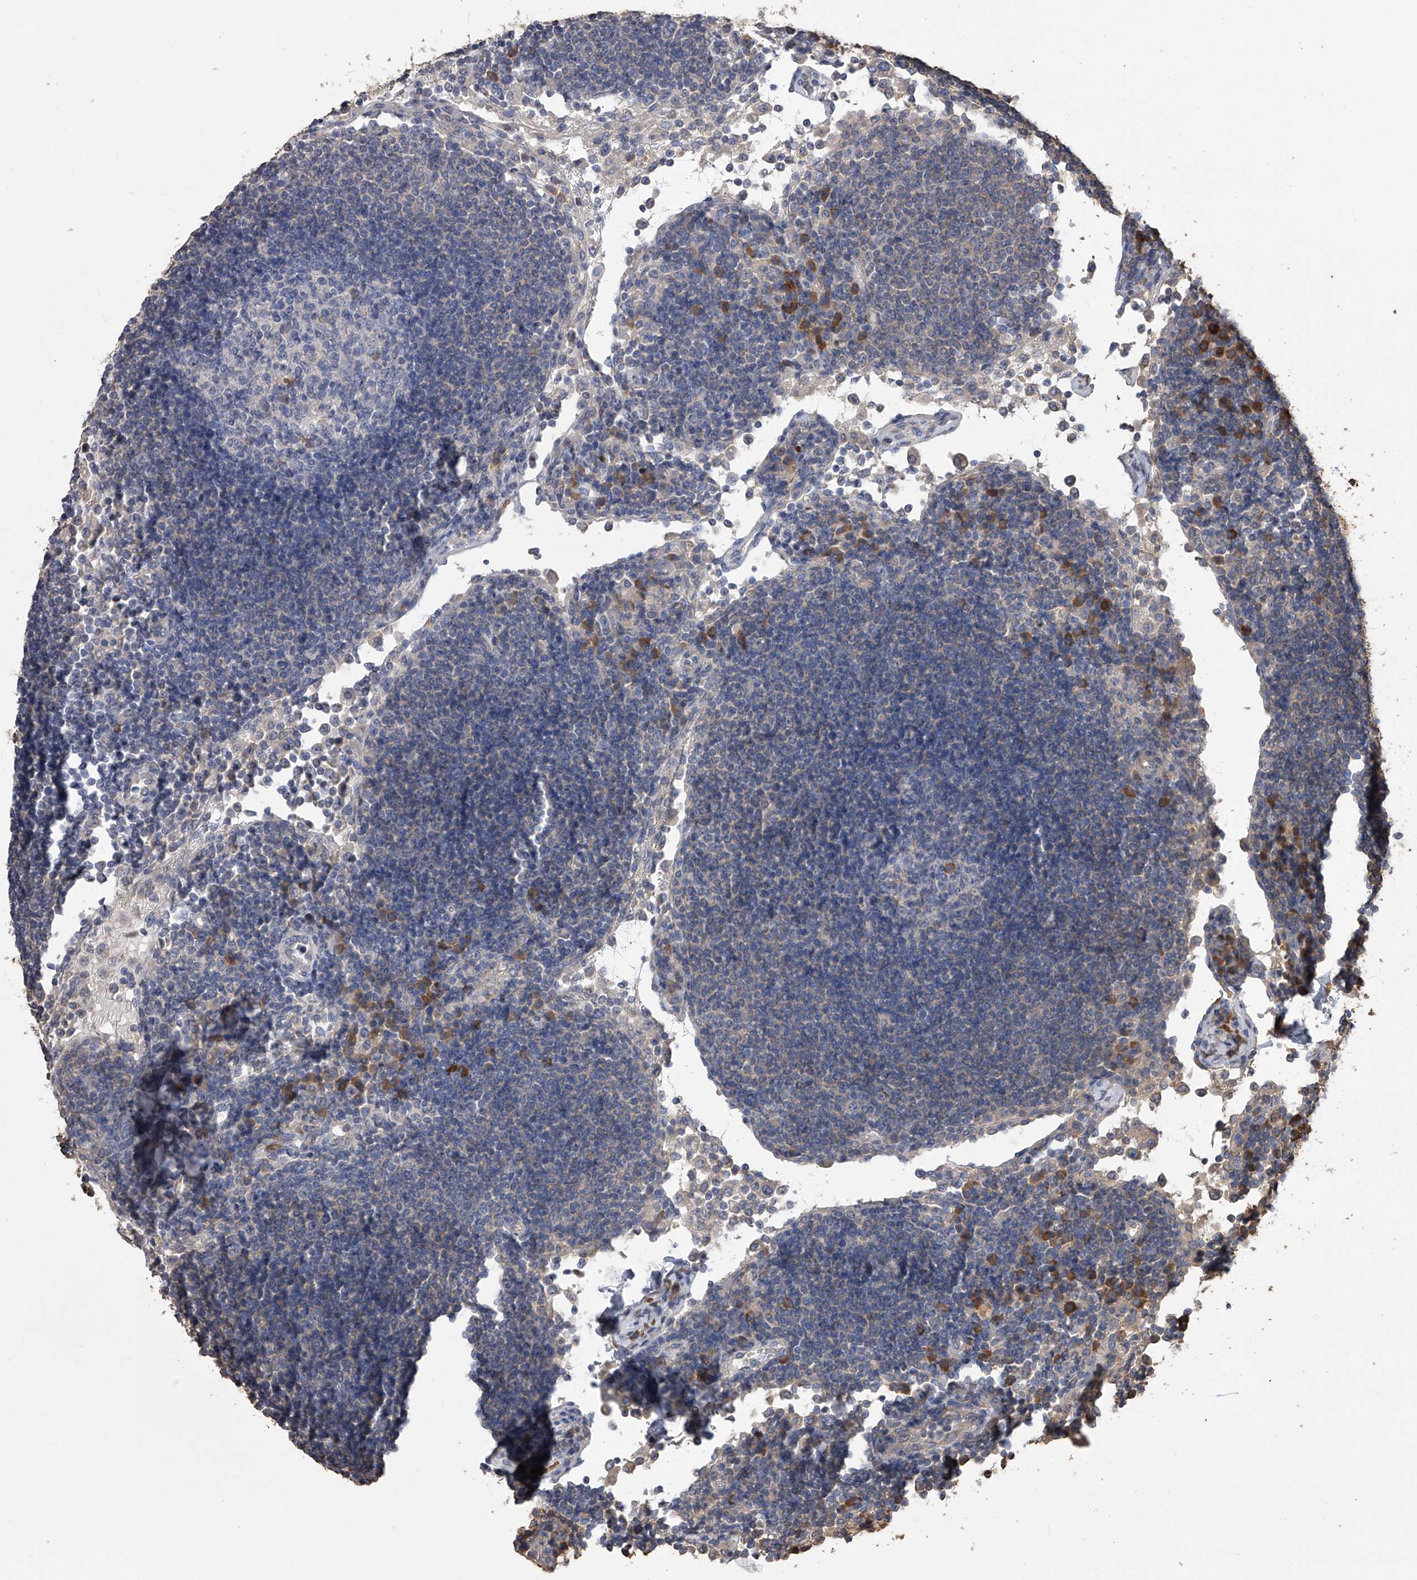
{"staining": {"intensity": "negative", "quantity": "none", "location": "none"}, "tissue": "lymph node", "cell_type": "Germinal center cells", "image_type": "normal", "snomed": [{"axis": "morphology", "description": "Normal tissue, NOS"}, {"axis": "topography", "description": "Lymph node"}], "caption": "High magnification brightfield microscopy of unremarkable lymph node stained with DAB (brown) and counterstained with hematoxylin (blue): germinal center cells show no significant positivity. (DAB immunohistochemistry visualized using brightfield microscopy, high magnification).", "gene": "ZNF343", "patient": {"sex": "female", "age": 53}}